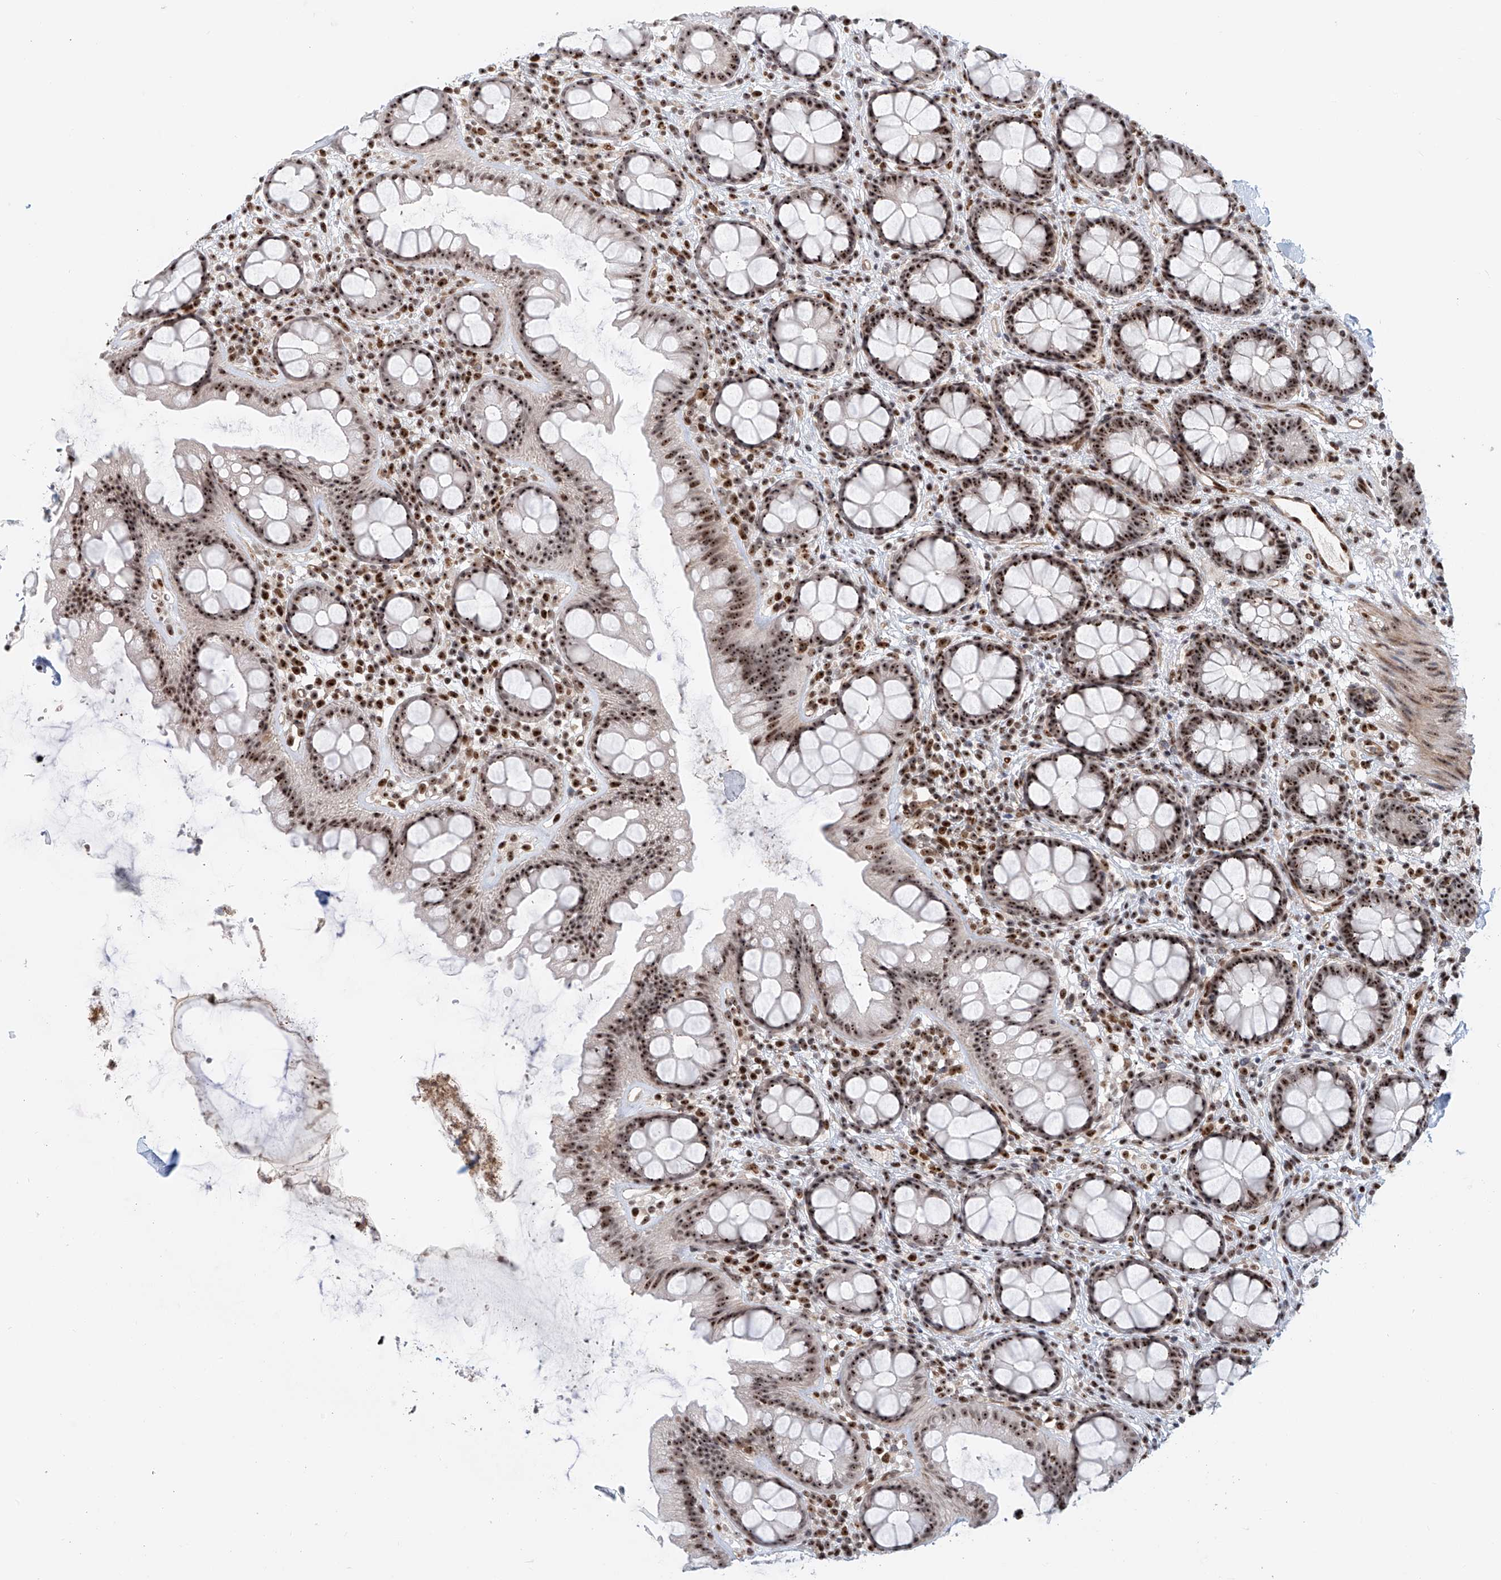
{"staining": {"intensity": "strong", "quantity": "25%-75%", "location": "nuclear"}, "tissue": "rectum", "cell_type": "Glandular cells", "image_type": "normal", "snomed": [{"axis": "morphology", "description": "Normal tissue, NOS"}, {"axis": "topography", "description": "Rectum"}], "caption": "An image of human rectum stained for a protein demonstrates strong nuclear brown staining in glandular cells.", "gene": "PRUNE2", "patient": {"sex": "female", "age": 65}}